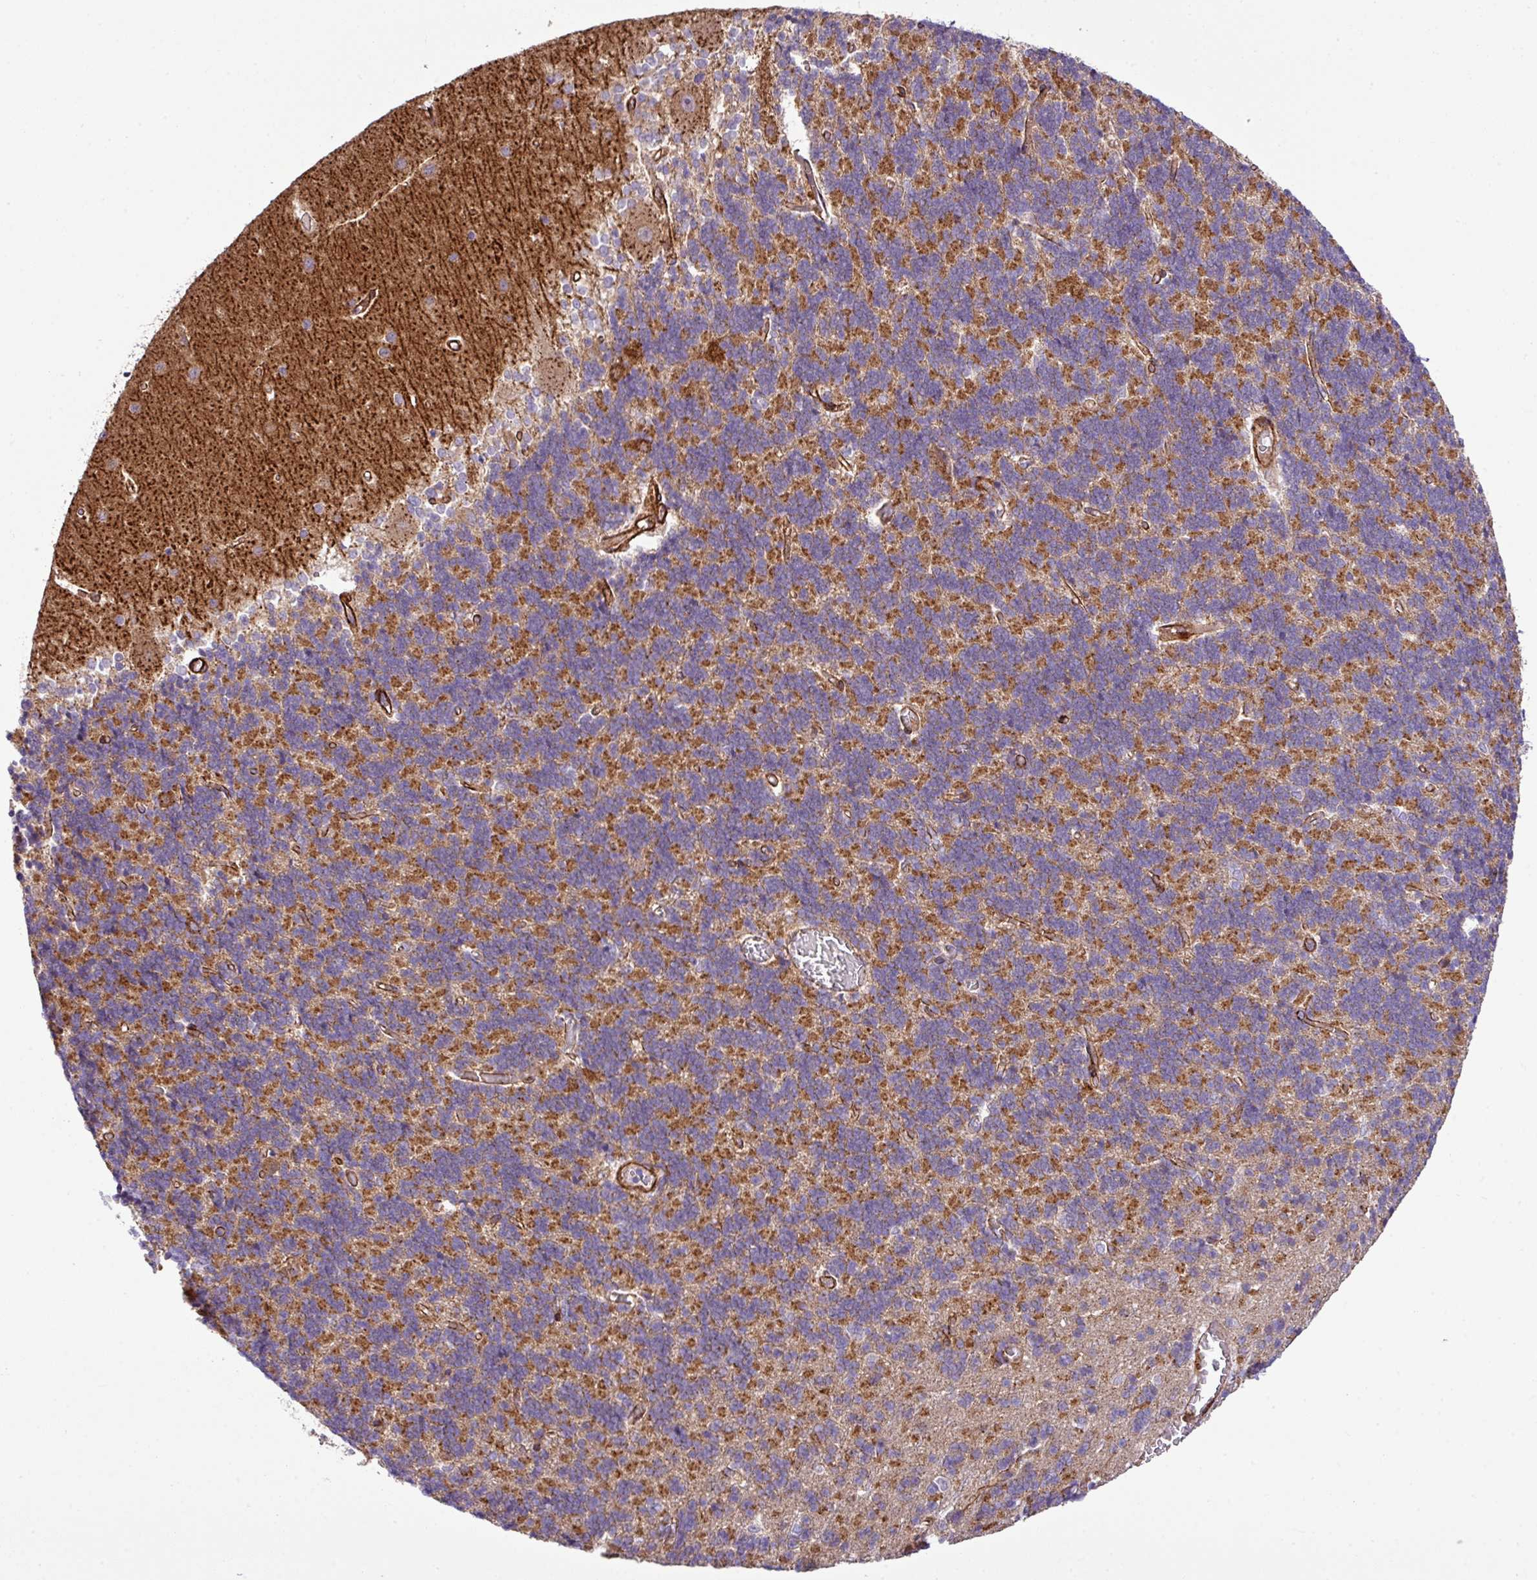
{"staining": {"intensity": "moderate", "quantity": ">75%", "location": "cytoplasmic/membranous"}, "tissue": "cerebellum", "cell_type": "Cells in granular layer", "image_type": "normal", "snomed": [{"axis": "morphology", "description": "Normal tissue, NOS"}, {"axis": "topography", "description": "Cerebellum"}], "caption": "Benign cerebellum demonstrates moderate cytoplasmic/membranous staining in about >75% of cells in granular layer, visualized by immunohistochemistry.", "gene": "FAM47E", "patient": {"sex": "male", "age": 37}}